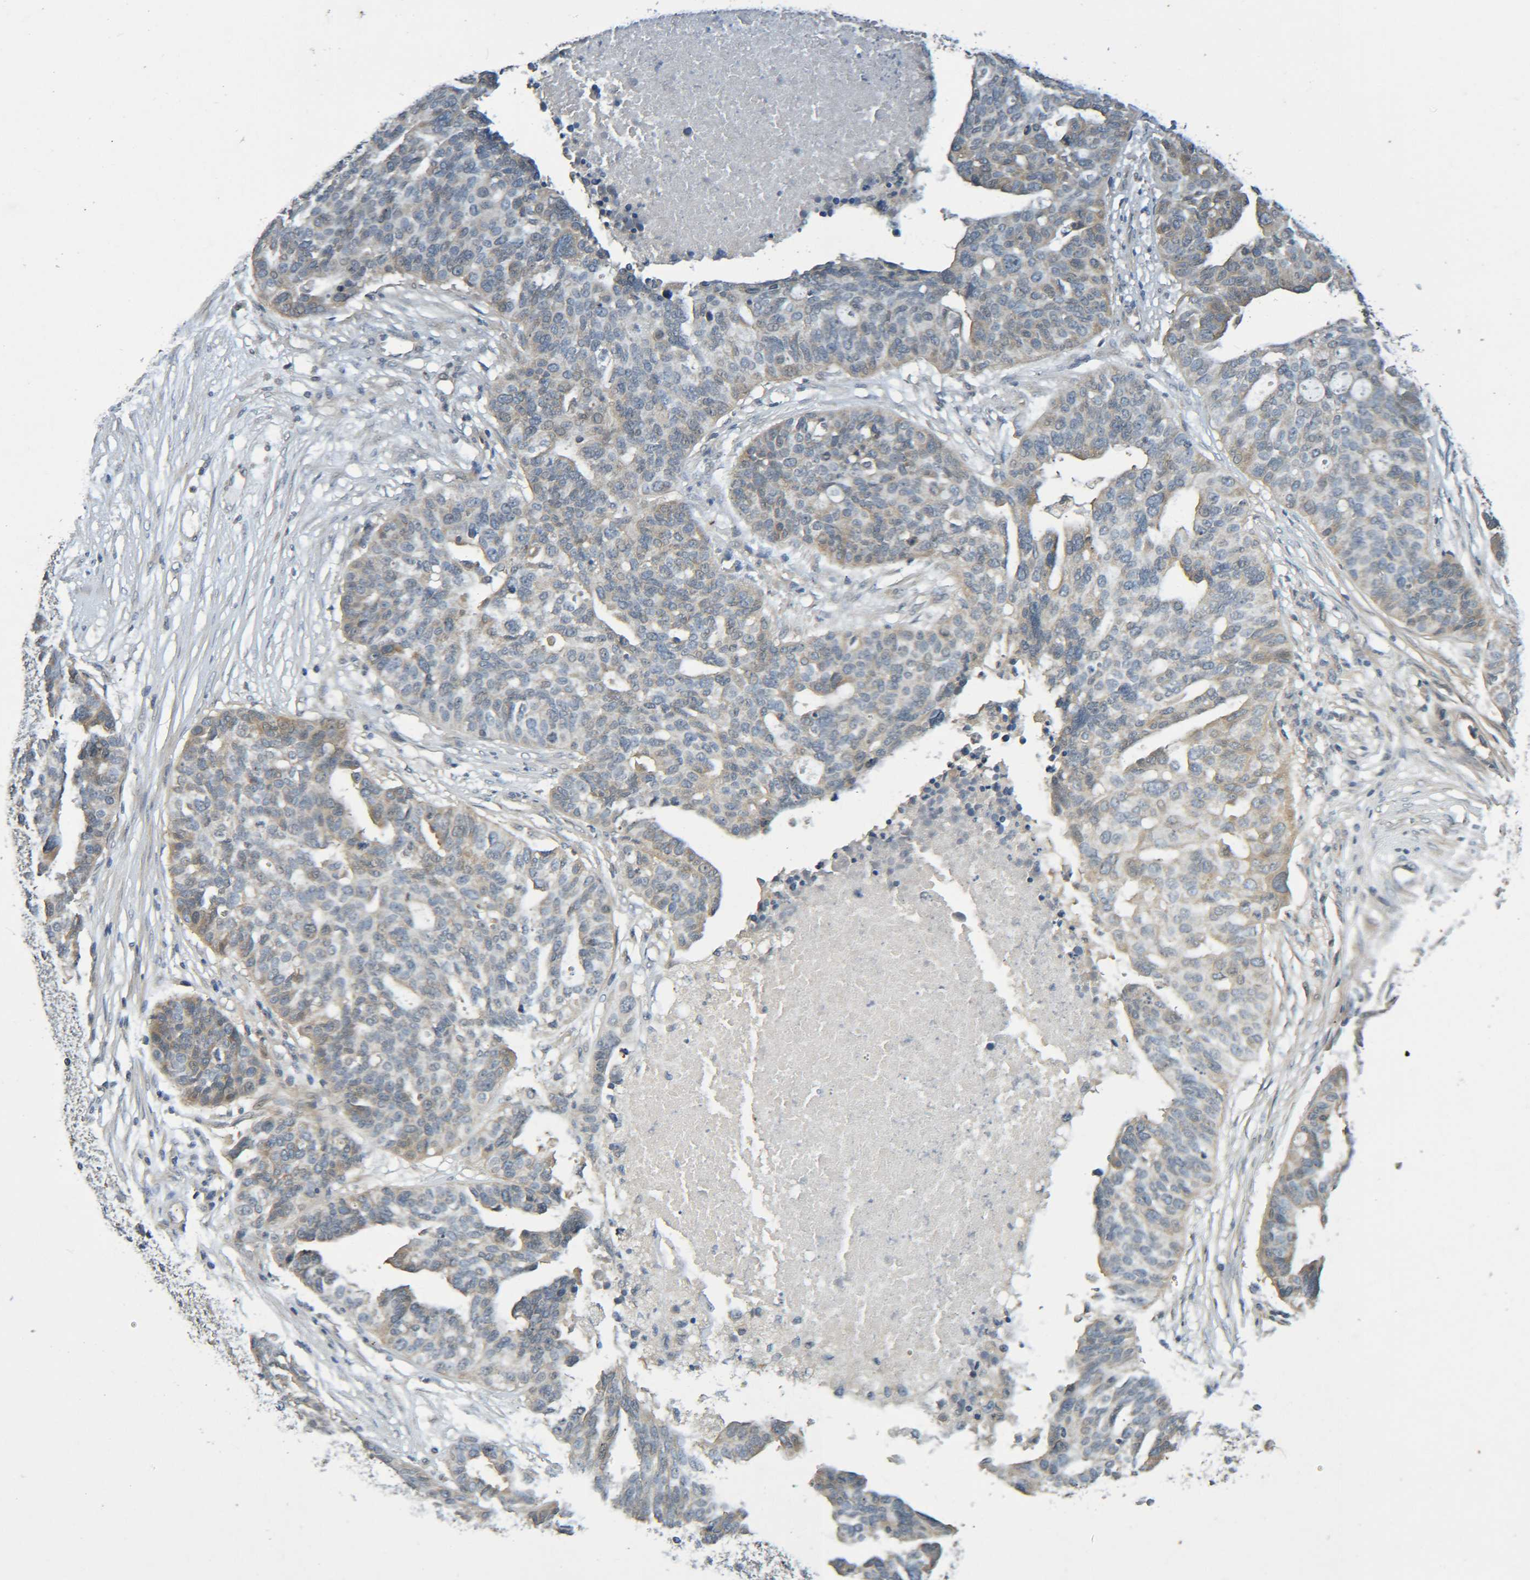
{"staining": {"intensity": "weak", "quantity": ">75%", "location": "cytoplasmic/membranous"}, "tissue": "ovarian cancer", "cell_type": "Tumor cells", "image_type": "cancer", "snomed": [{"axis": "morphology", "description": "Cystadenocarcinoma, serous, NOS"}, {"axis": "topography", "description": "Ovary"}], "caption": "Serous cystadenocarcinoma (ovarian) stained with DAB (3,3'-diaminobenzidine) IHC demonstrates low levels of weak cytoplasmic/membranous staining in approximately >75% of tumor cells.", "gene": "CYP4F2", "patient": {"sex": "female", "age": 59}}